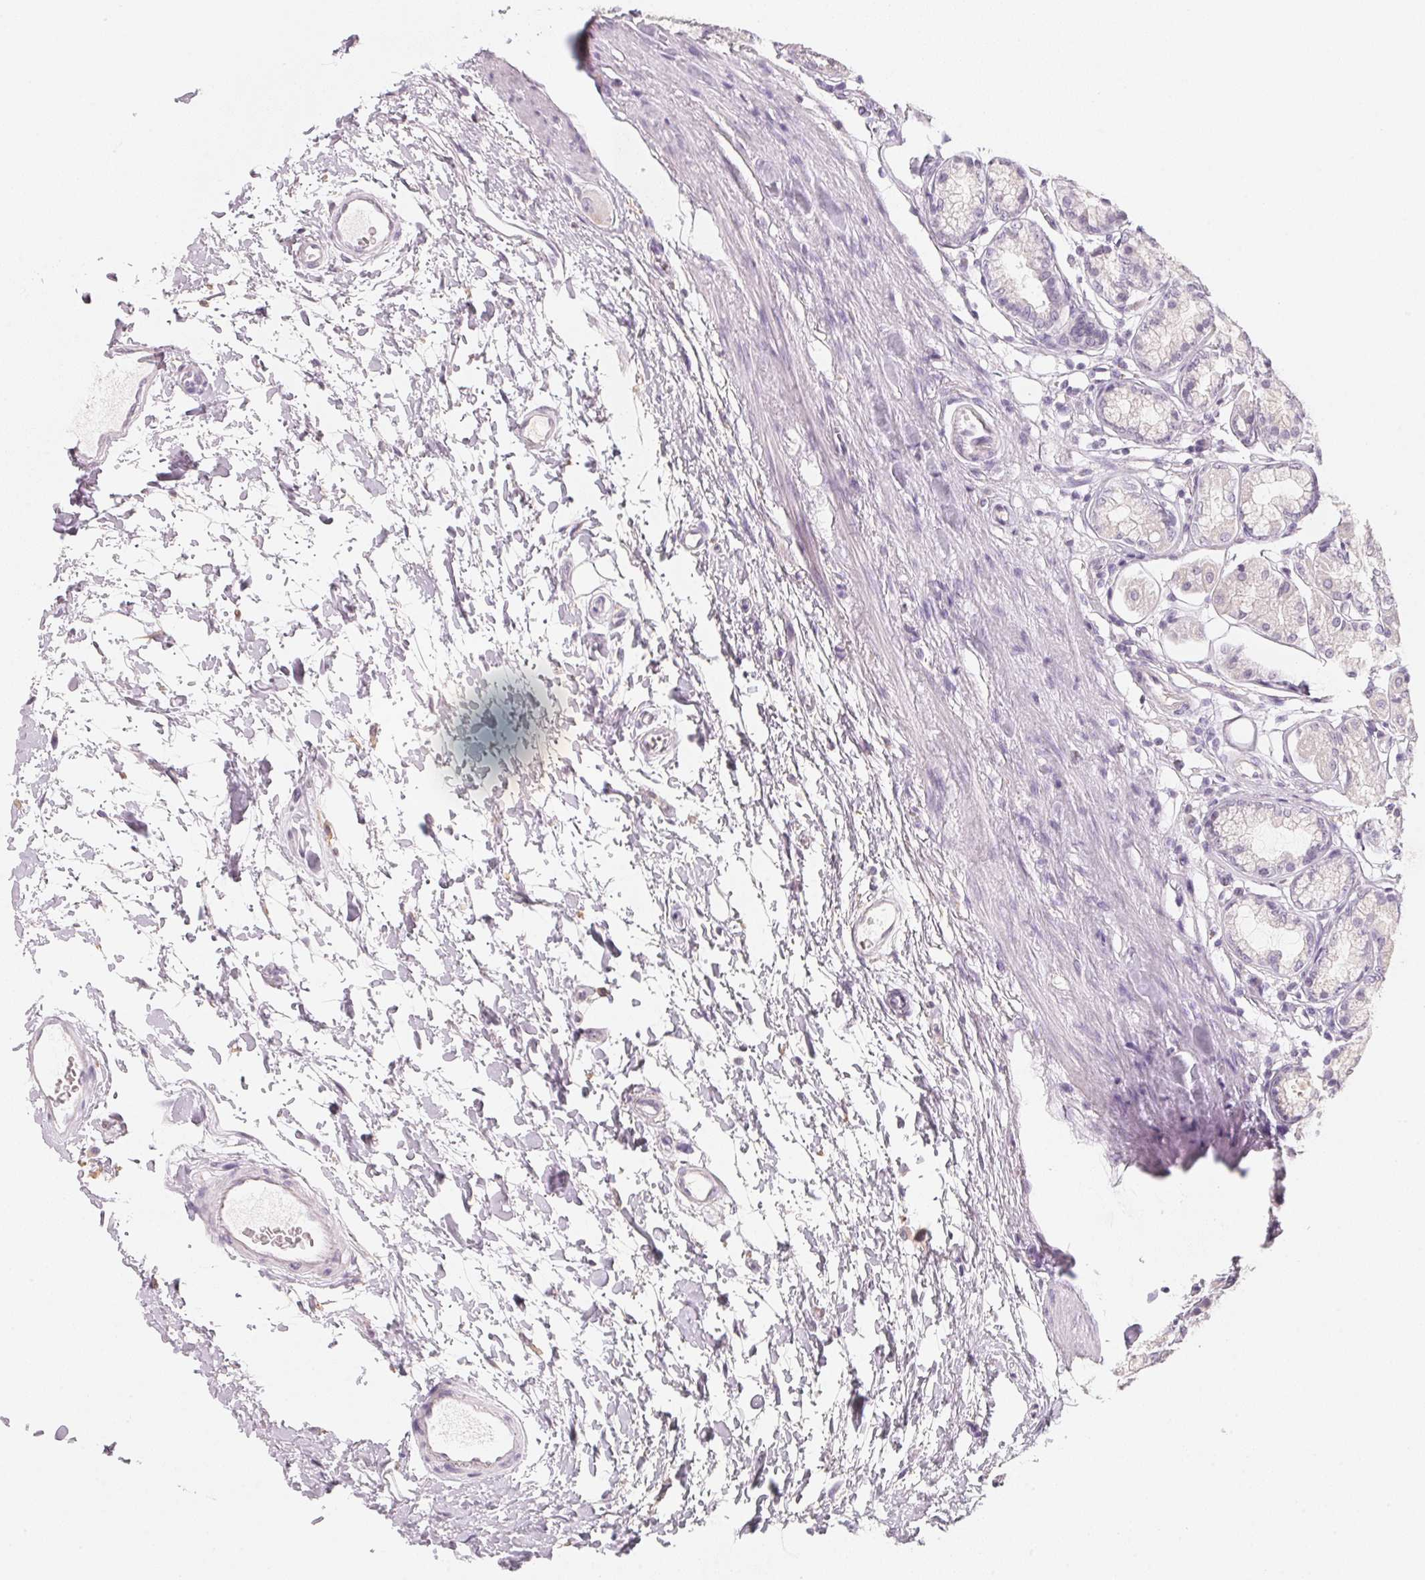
{"staining": {"intensity": "weak", "quantity": "<25%", "location": "cytoplasmic/membranous"}, "tissue": "stomach", "cell_type": "Glandular cells", "image_type": "normal", "snomed": [{"axis": "morphology", "description": "Normal tissue, NOS"}, {"axis": "topography", "description": "Stomach"}, {"axis": "topography", "description": "Stomach, lower"}], "caption": "This is an immunohistochemistry (IHC) photomicrograph of unremarkable stomach. There is no staining in glandular cells.", "gene": "CFAP276", "patient": {"sex": "male", "age": 76}}